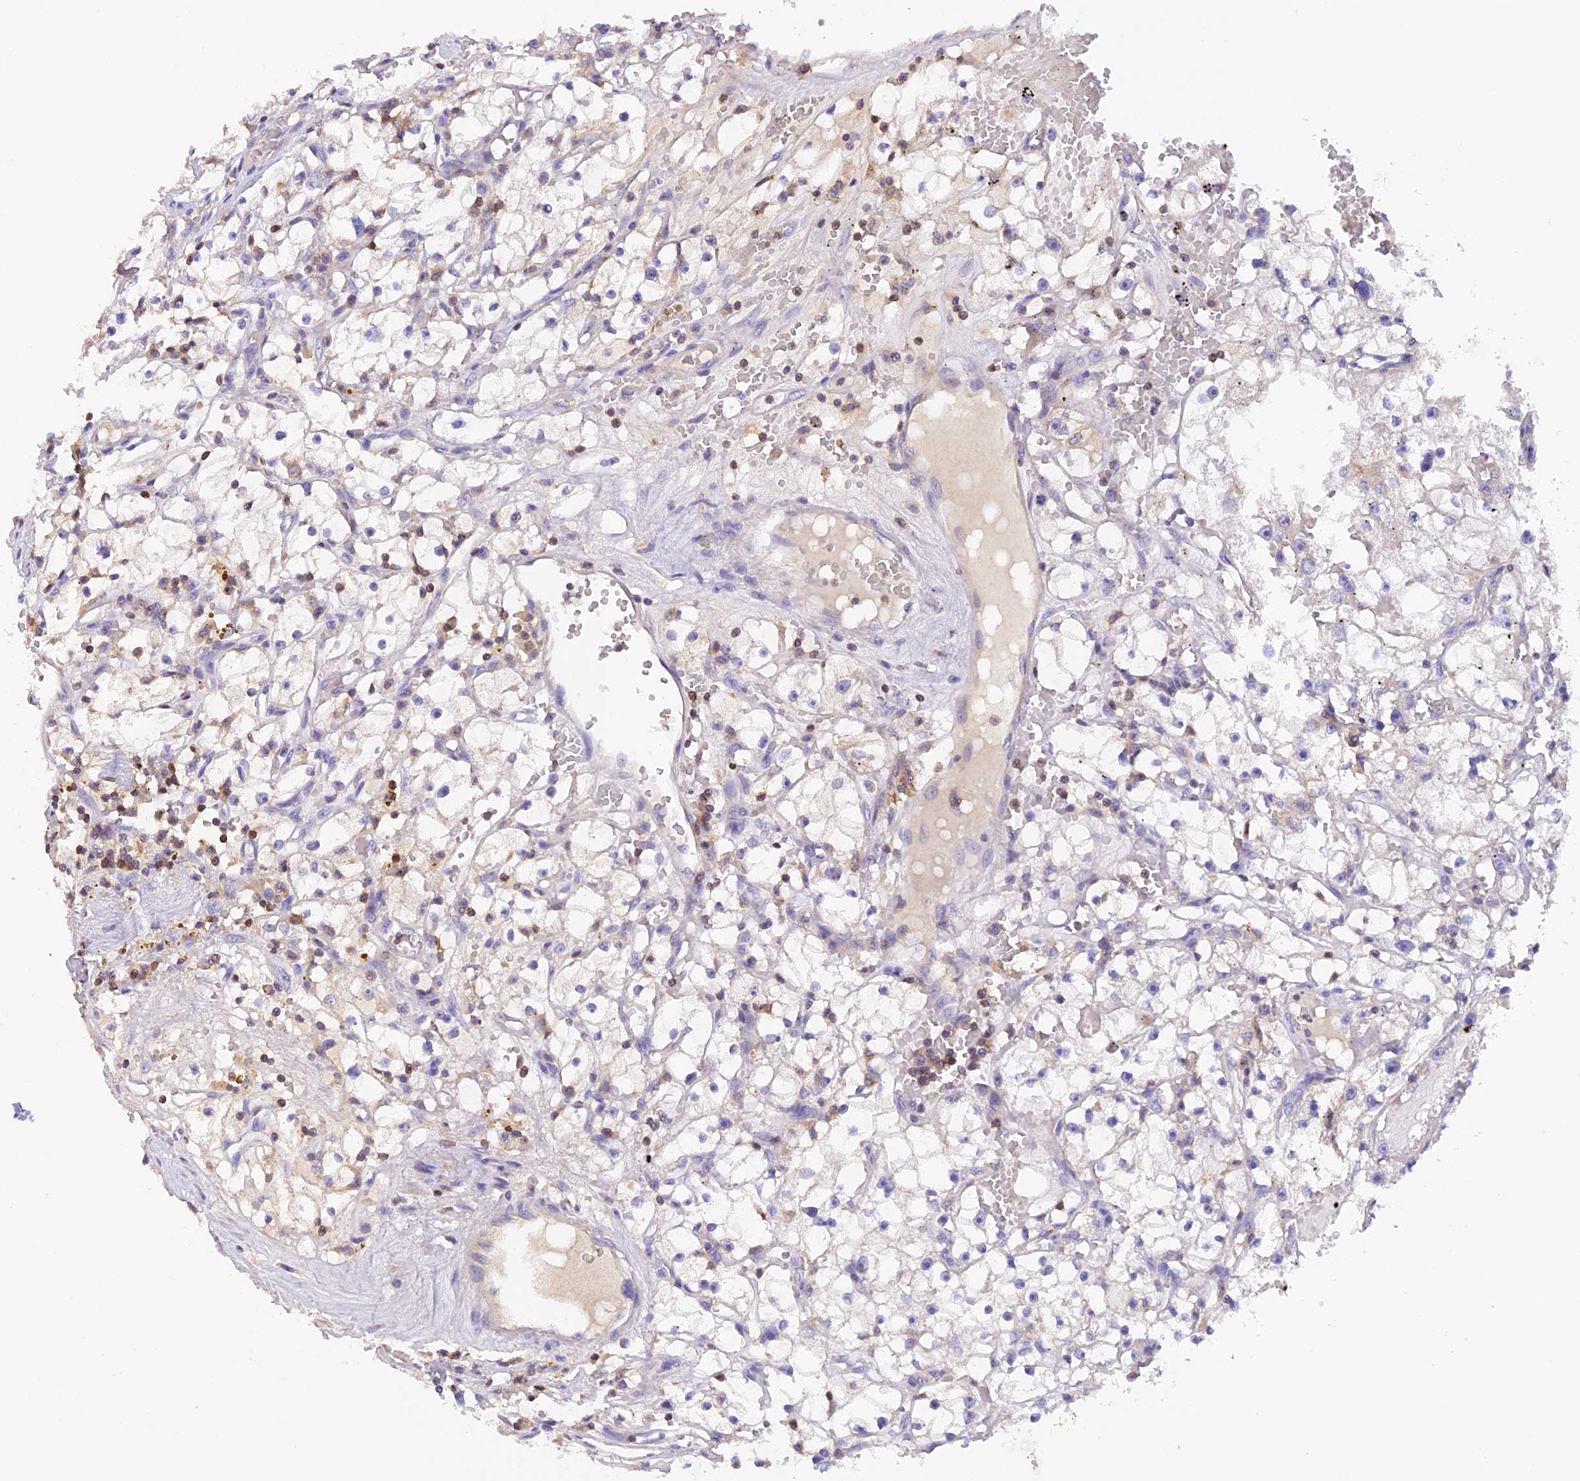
{"staining": {"intensity": "negative", "quantity": "none", "location": "none"}, "tissue": "renal cancer", "cell_type": "Tumor cells", "image_type": "cancer", "snomed": [{"axis": "morphology", "description": "Adenocarcinoma, NOS"}, {"axis": "topography", "description": "Kidney"}], "caption": "Protein analysis of renal cancer (adenocarcinoma) exhibits no significant positivity in tumor cells. (Stains: DAB IHC with hematoxylin counter stain, Microscopy: brightfield microscopy at high magnification).", "gene": "LPXN", "patient": {"sex": "male", "age": 56}}